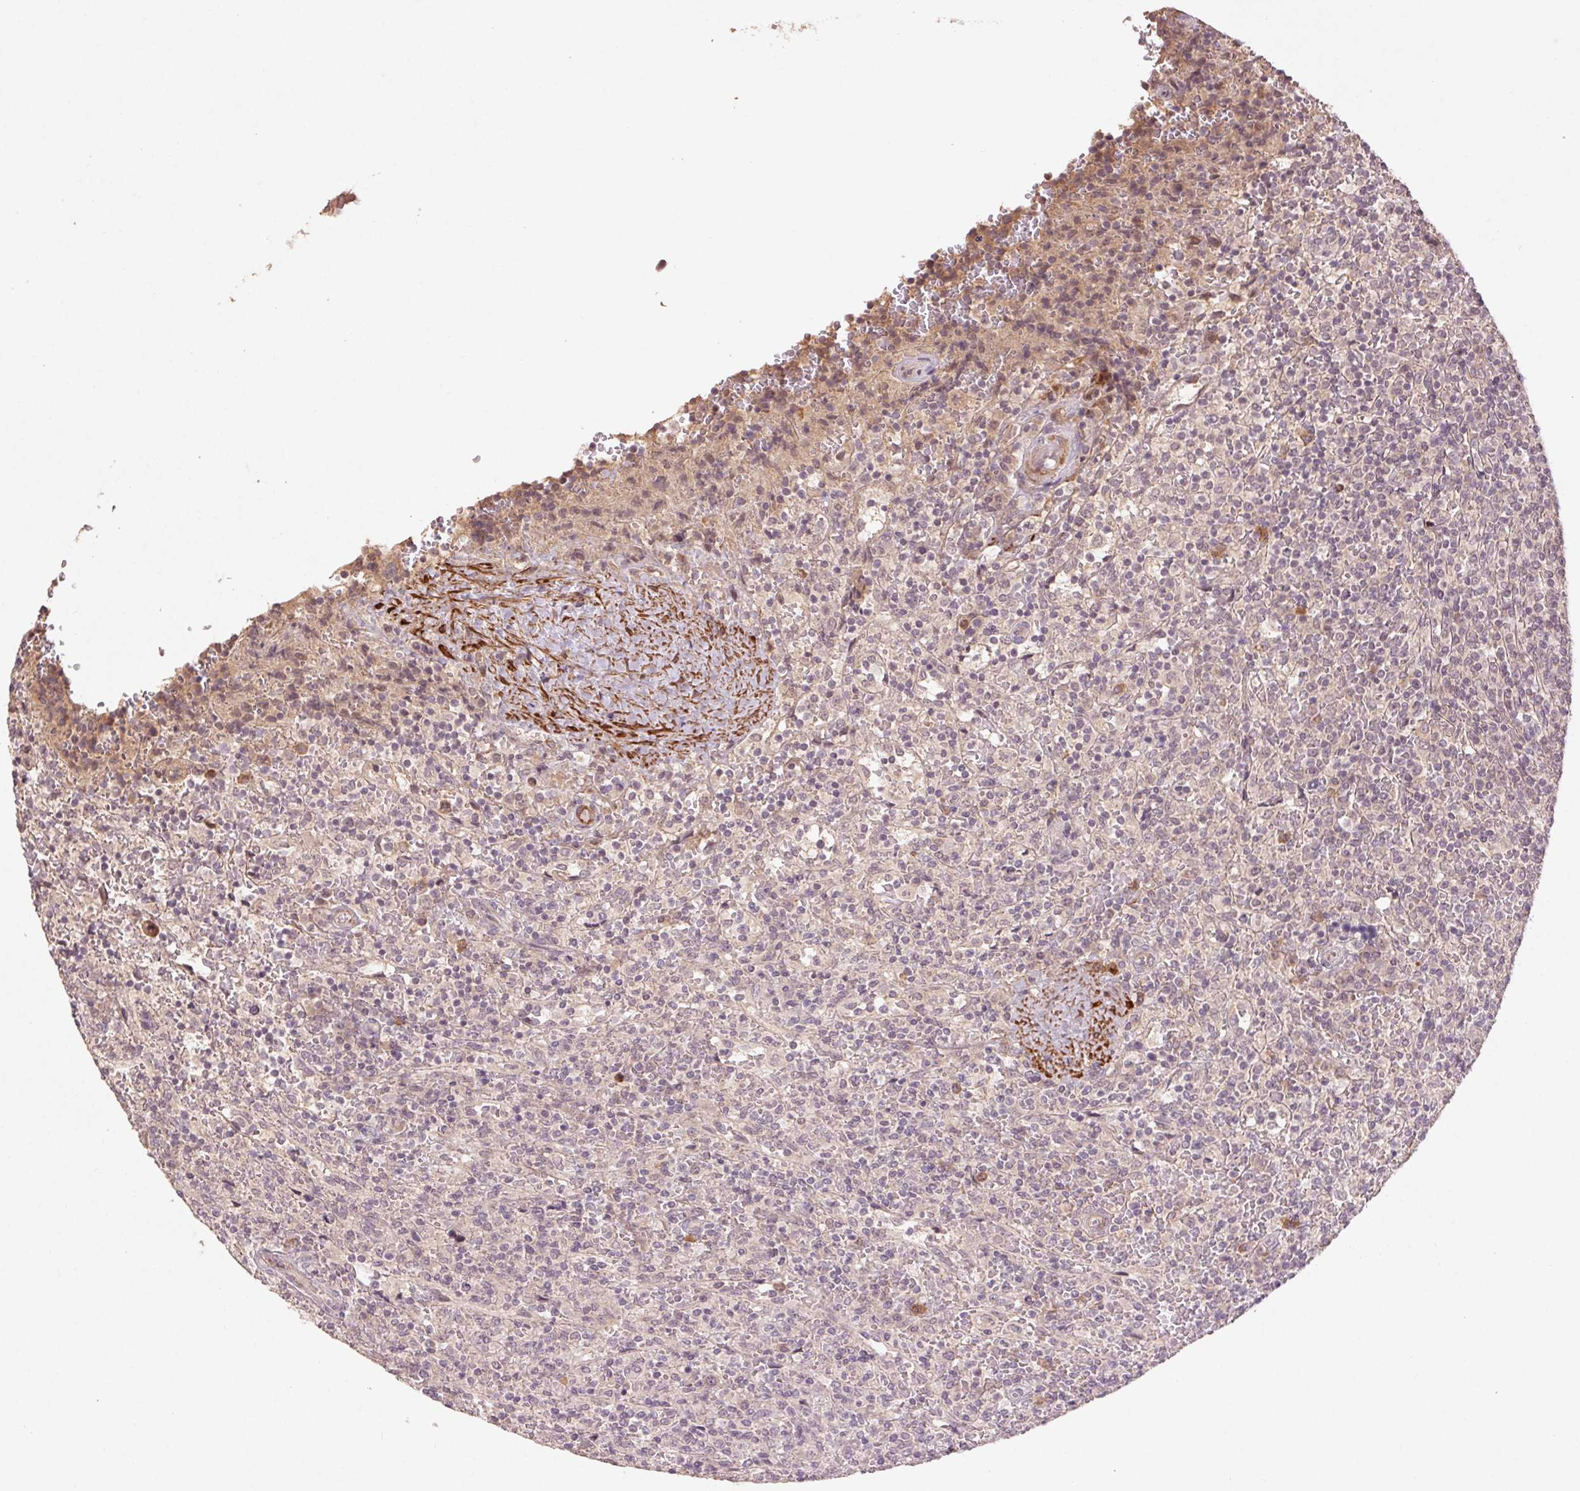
{"staining": {"intensity": "negative", "quantity": "none", "location": "none"}, "tissue": "lymphoma", "cell_type": "Tumor cells", "image_type": "cancer", "snomed": [{"axis": "morphology", "description": "Malignant lymphoma, non-Hodgkin's type, Low grade"}, {"axis": "topography", "description": "Spleen"}], "caption": "Histopathology image shows no significant protein staining in tumor cells of lymphoma.", "gene": "SMLR1", "patient": {"sex": "male", "age": 62}}